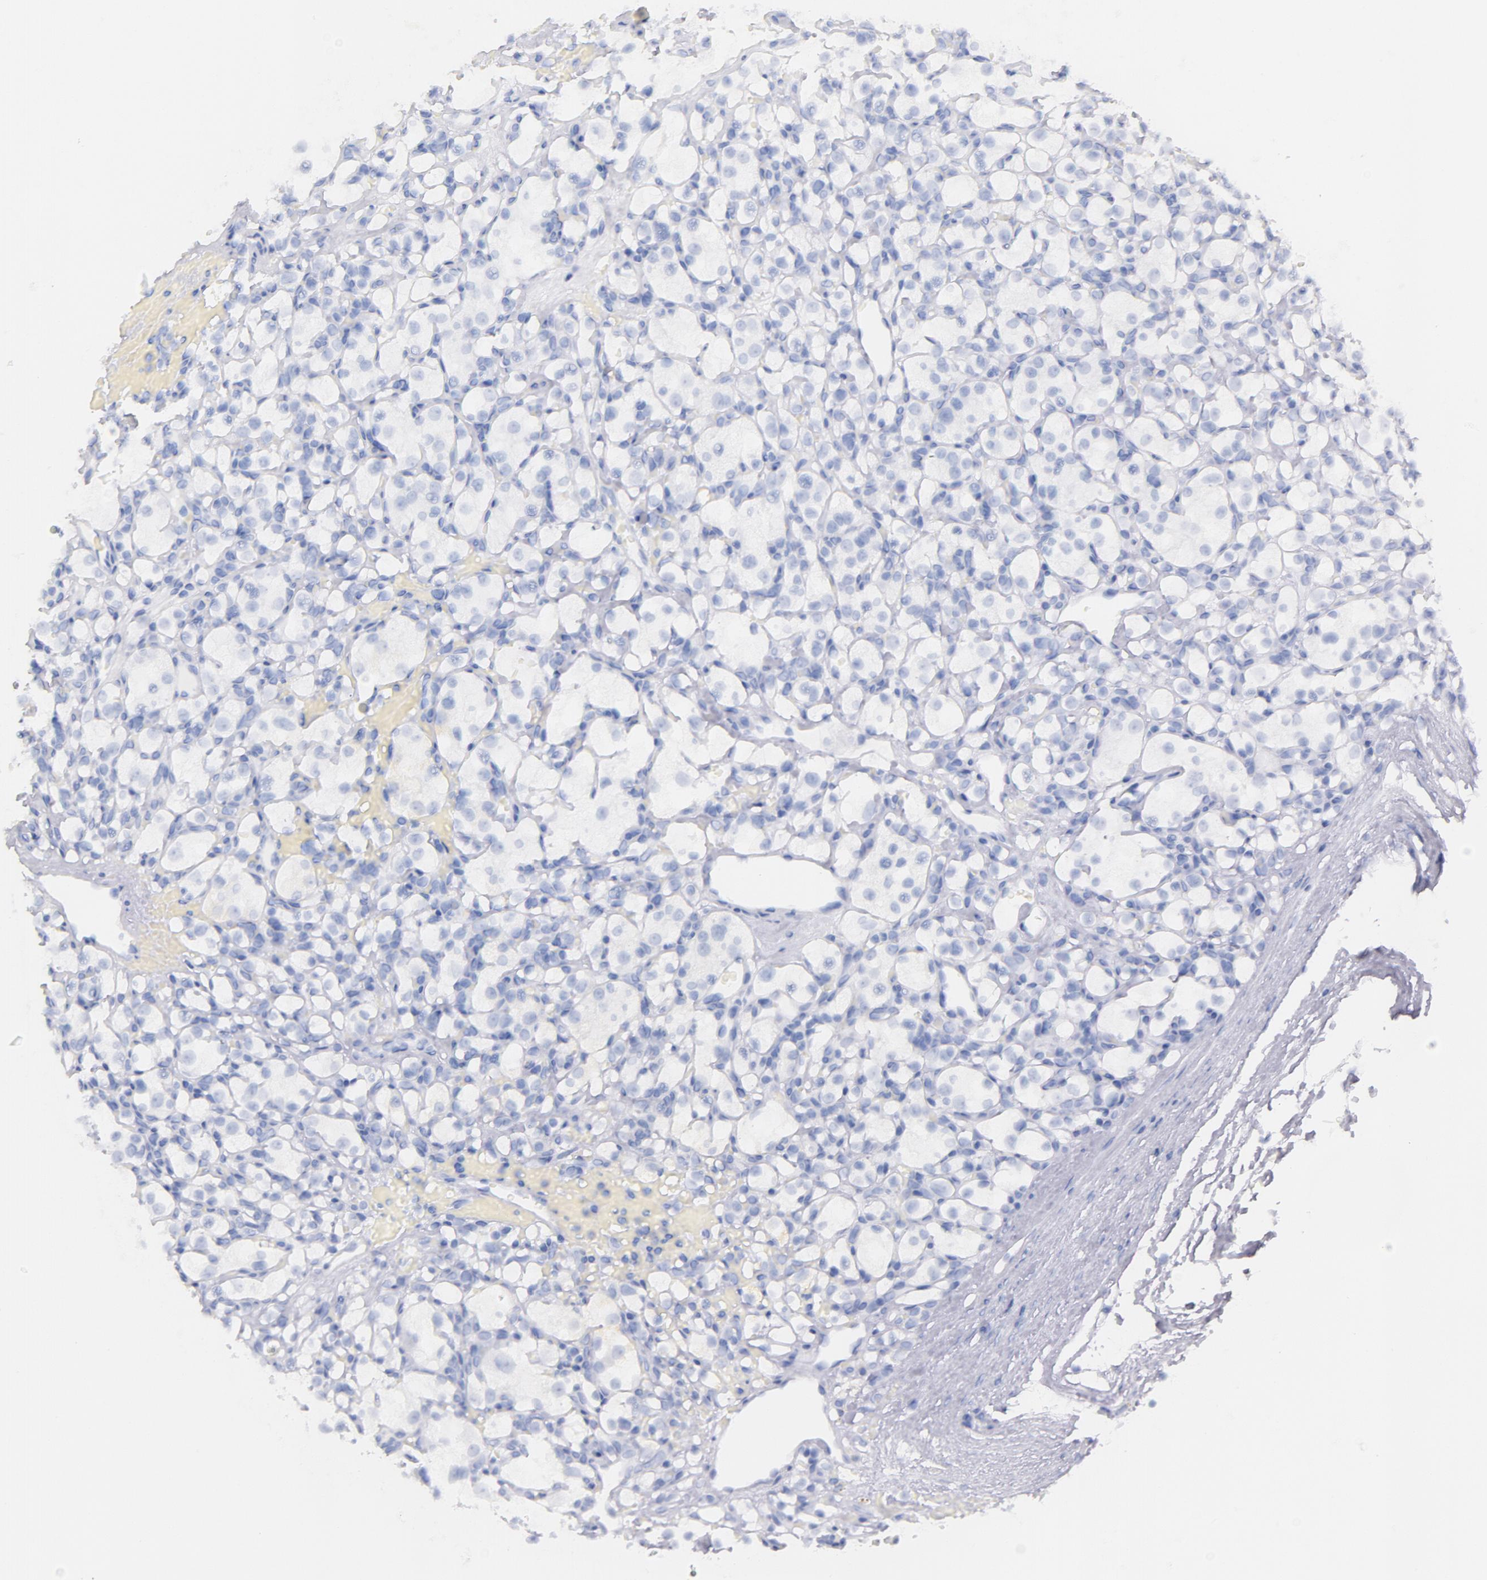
{"staining": {"intensity": "negative", "quantity": "none", "location": "none"}, "tissue": "renal cancer", "cell_type": "Tumor cells", "image_type": "cancer", "snomed": [{"axis": "morphology", "description": "Adenocarcinoma, NOS"}, {"axis": "topography", "description": "Kidney"}], "caption": "DAB (3,3'-diaminobenzidine) immunohistochemical staining of renal cancer shows no significant staining in tumor cells.", "gene": "CD44", "patient": {"sex": "female", "age": 83}}